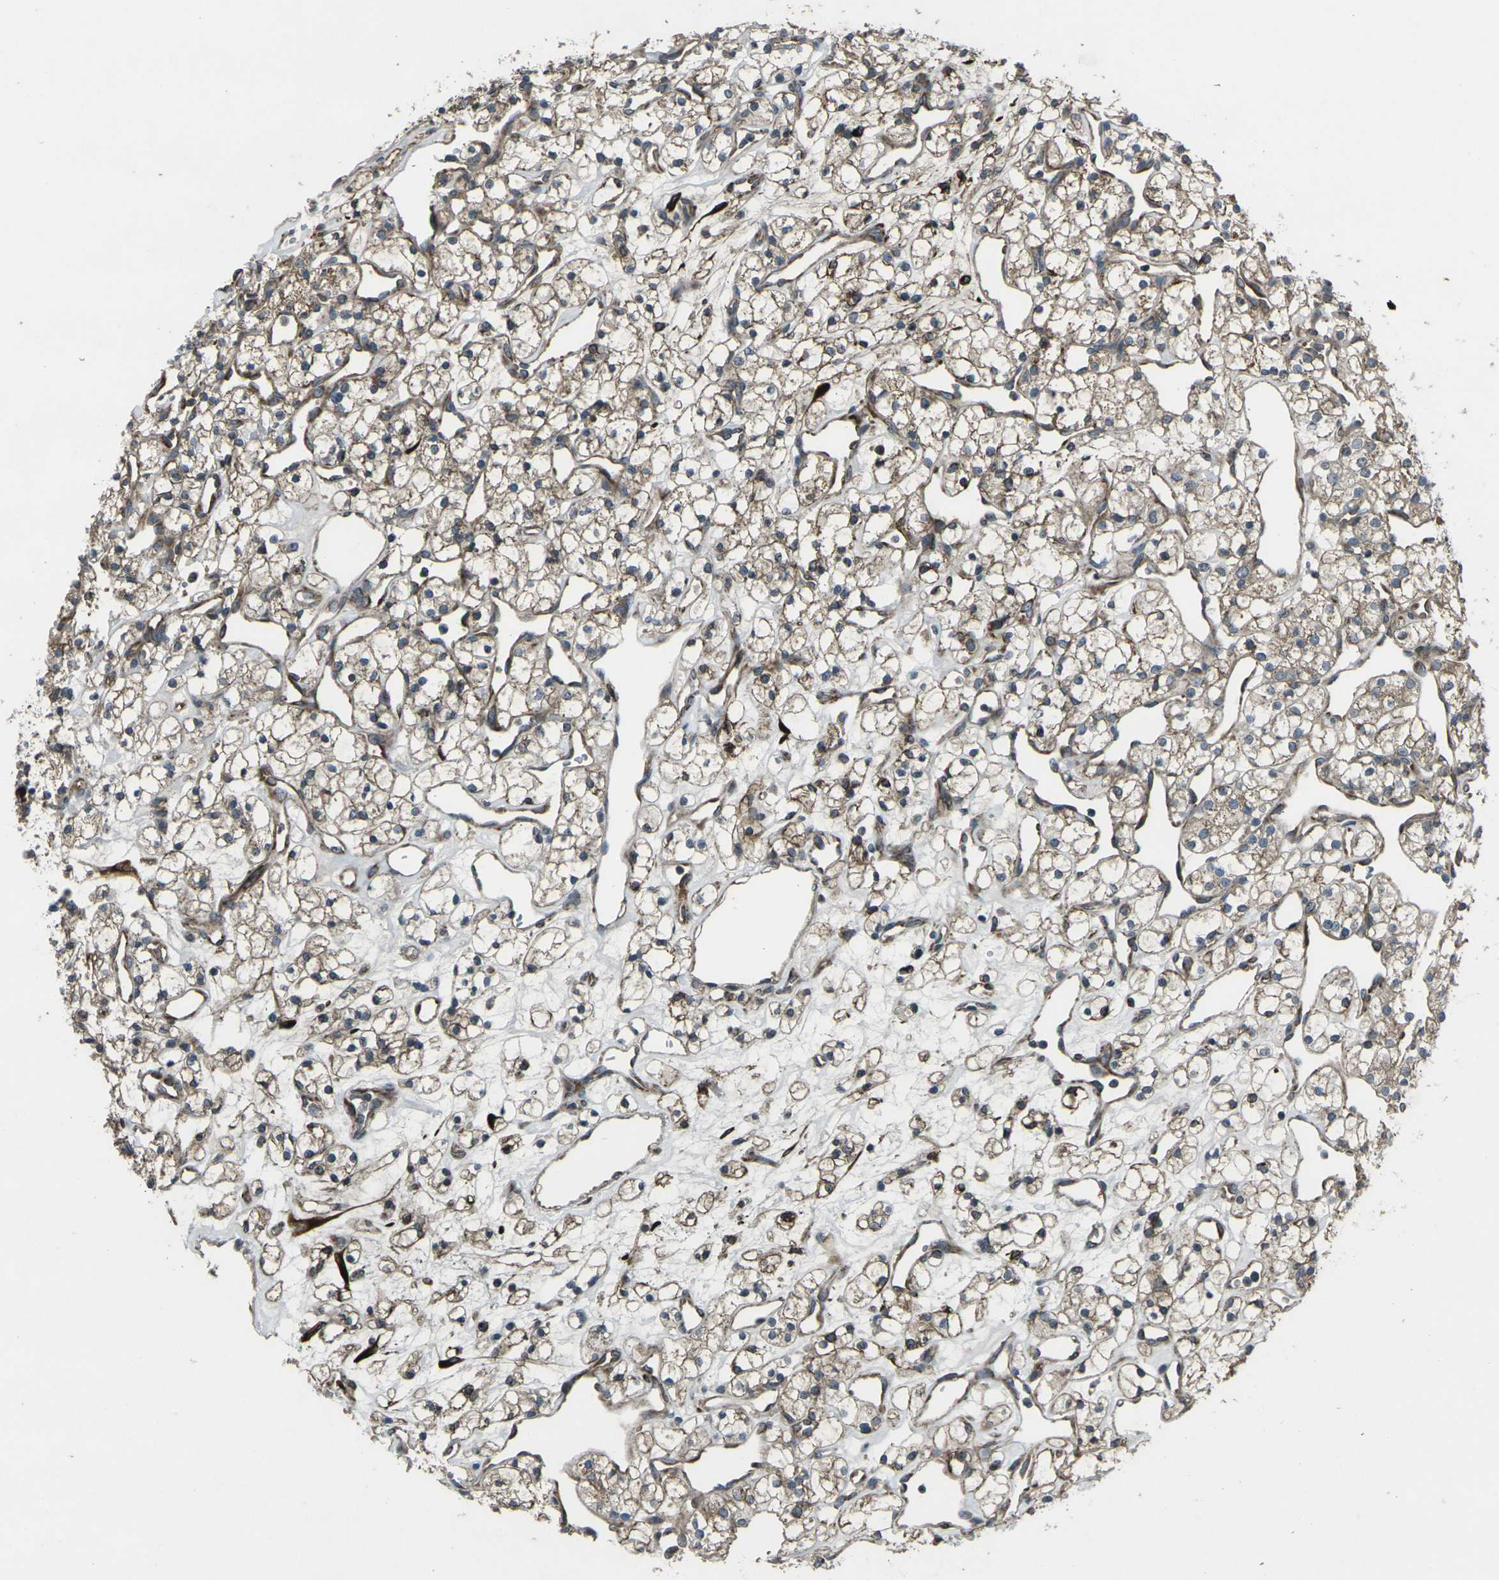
{"staining": {"intensity": "moderate", "quantity": "25%-75%", "location": "cytoplasmic/membranous"}, "tissue": "renal cancer", "cell_type": "Tumor cells", "image_type": "cancer", "snomed": [{"axis": "morphology", "description": "Adenocarcinoma, NOS"}, {"axis": "topography", "description": "Kidney"}], "caption": "Immunohistochemistry (IHC) (DAB (3,3'-diaminobenzidine)) staining of human adenocarcinoma (renal) shows moderate cytoplasmic/membranous protein expression in approximately 25%-75% of tumor cells.", "gene": "LSMEM1", "patient": {"sex": "female", "age": 60}}